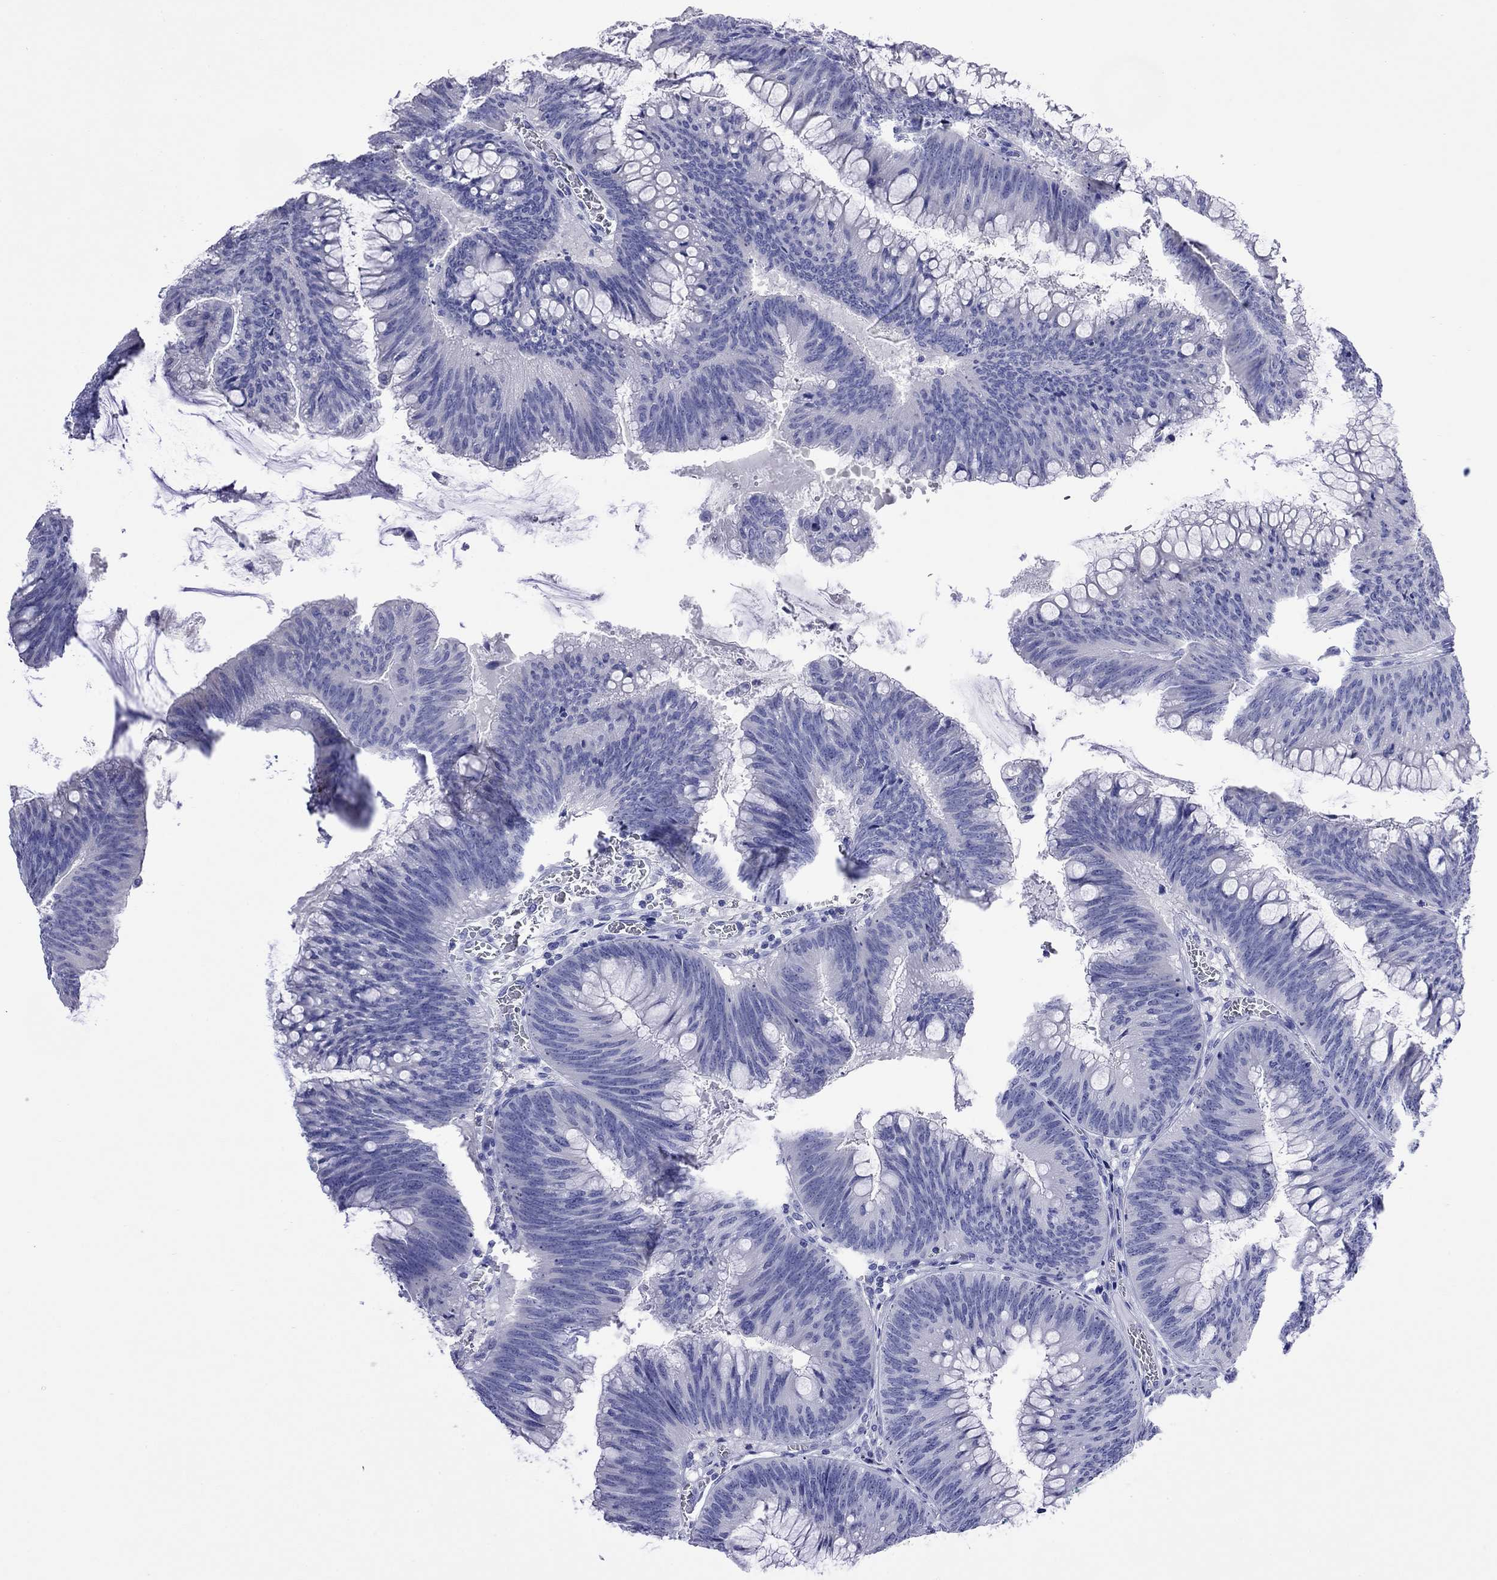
{"staining": {"intensity": "negative", "quantity": "none", "location": "none"}, "tissue": "colorectal cancer", "cell_type": "Tumor cells", "image_type": "cancer", "snomed": [{"axis": "morphology", "description": "Adenocarcinoma, NOS"}, {"axis": "topography", "description": "Rectum"}], "caption": "Colorectal adenocarcinoma was stained to show a protein in brown. There is no significant expression in tumor cells.", "gene": "FIGLA", "patient": {"sex": "female", "age": 72}}